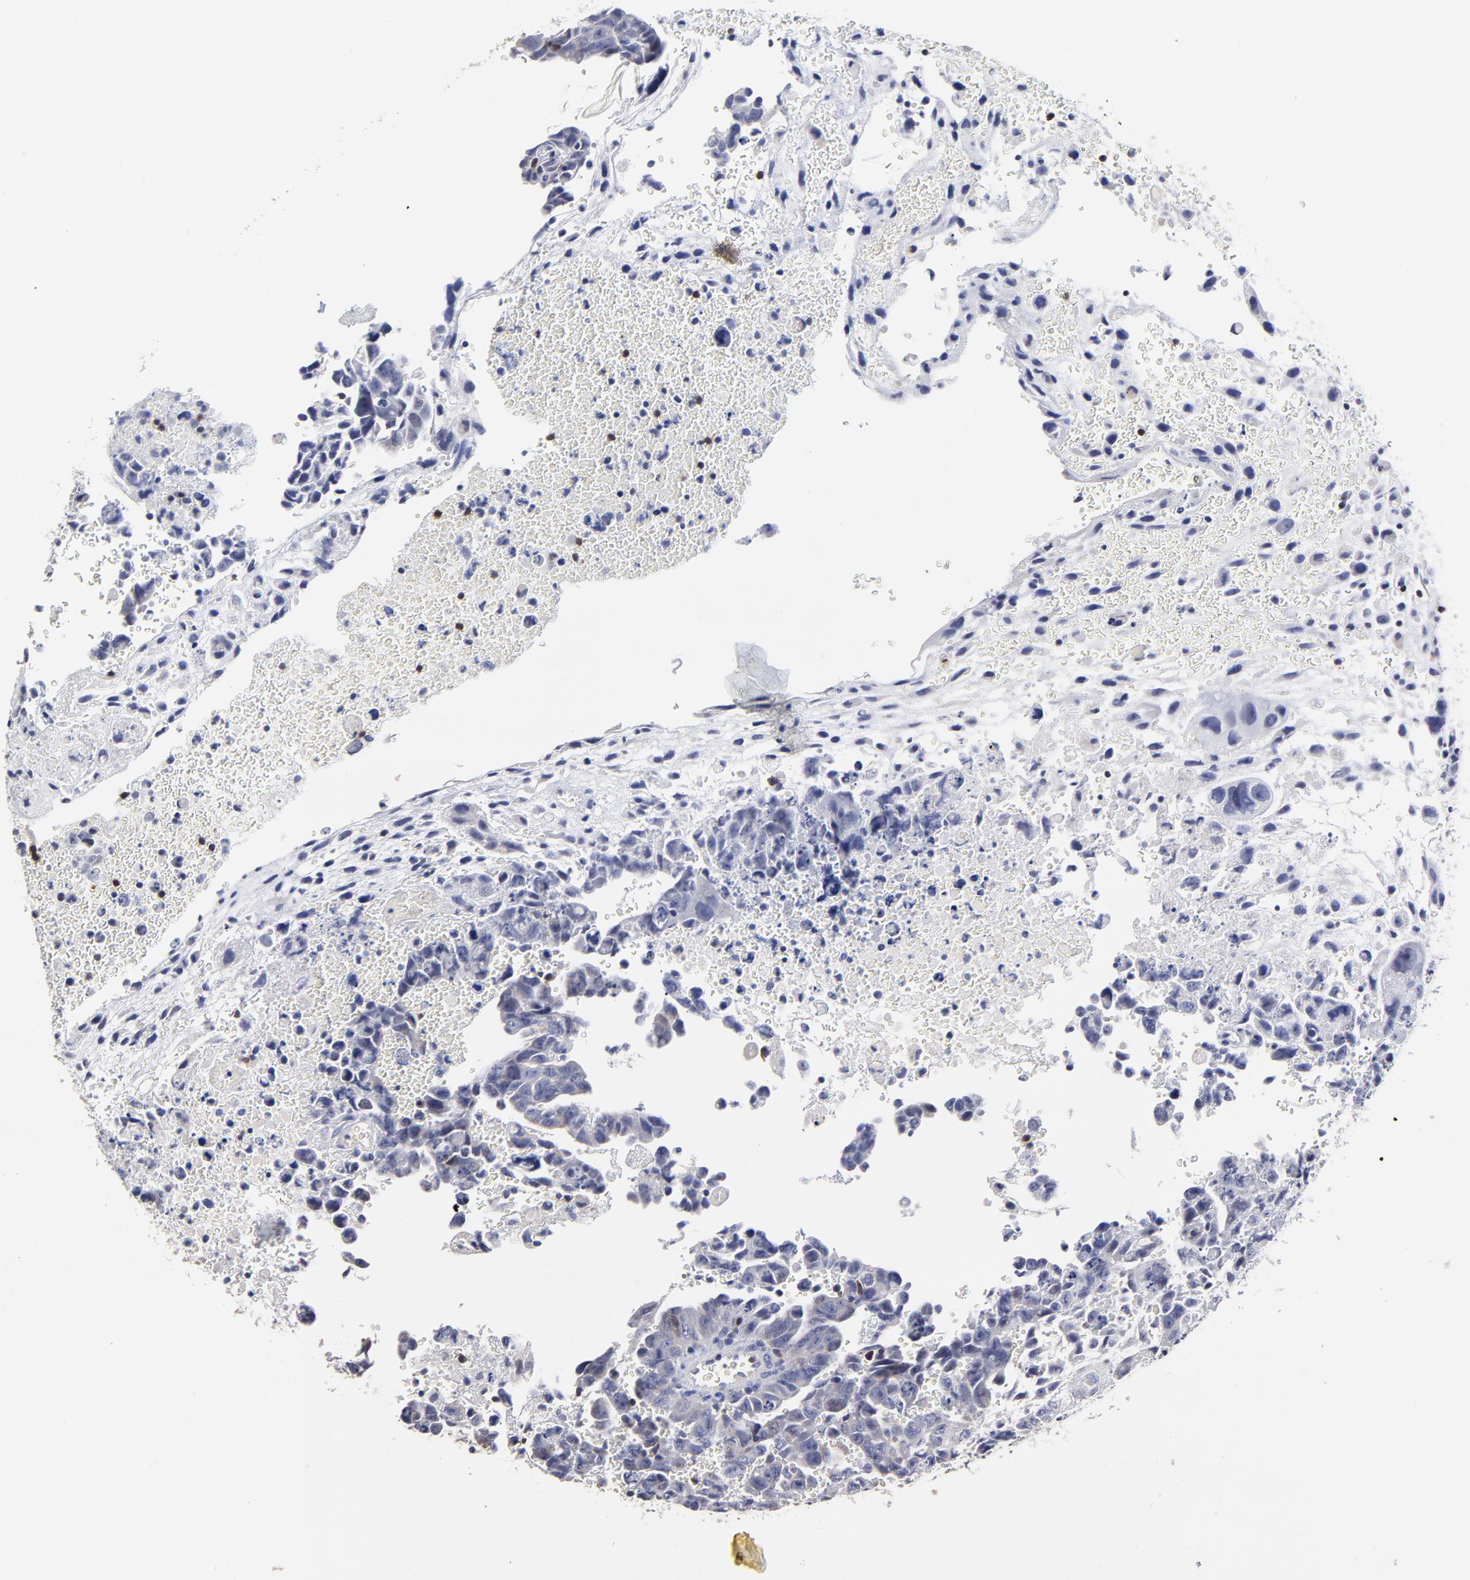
{"staining": {"intensity": "negative", "quantity": "none", "location": "none"}, "tissue": "testis cancer", "cell_type": "Tumor cells", "image_type": "cancer", "snomed": [{"axis": "morphology", "description": "Carcinoma, Embryonal, NOS"}, {"axis": "topography", "description": "Testis"}], "caption": "The histopathology image reveals no staining of tumor cells in testis cancer (embryonal carcinoma).", "gene": "TRAT1", "patient": {"sex": "male", "age": 28}}